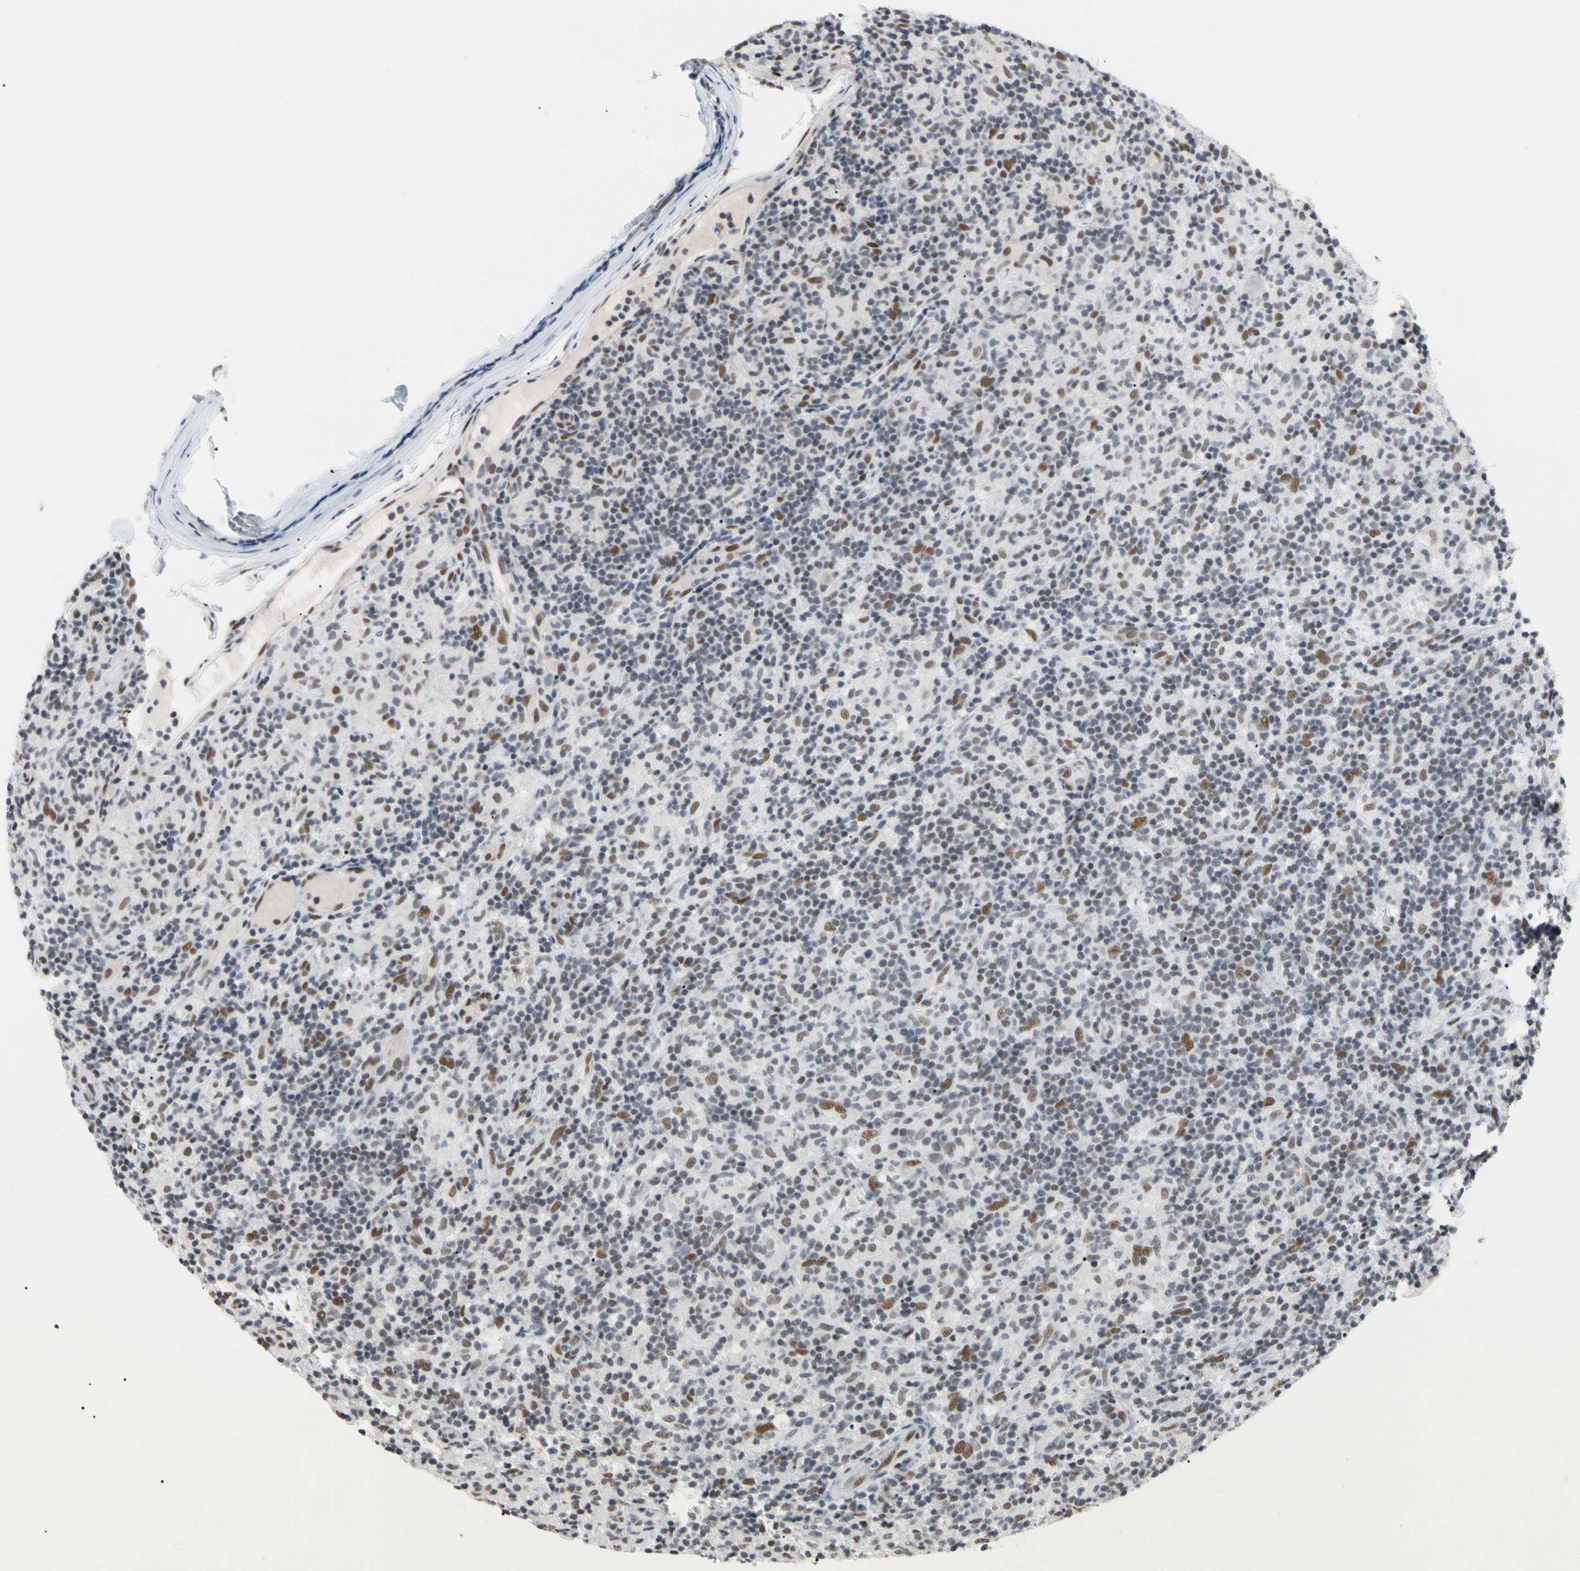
{"staining": {"intensity": "moderate", "quantity": ">75%", "location": "nuclear"}, "tissue": "lymphoma", "cell_type": "Tumor cells", "image_type": "cancer", "snomed": [{"axis": "morphology", "description": "Hodgkin's disease, NOS"}, {"axis": "topography", "description": "Lymph node"}], "caption": "Immunohistochemistry of lymphoma reveals medium levels of moderate nuclear expression in approximately >75% of tumor cells. (Stains: DAB in brown, nuclei in blue, Microscopy: brightfield microscopy at high magnification).", "gene": "FAM98B", "patient": {"sex": "male", "age": 70}}